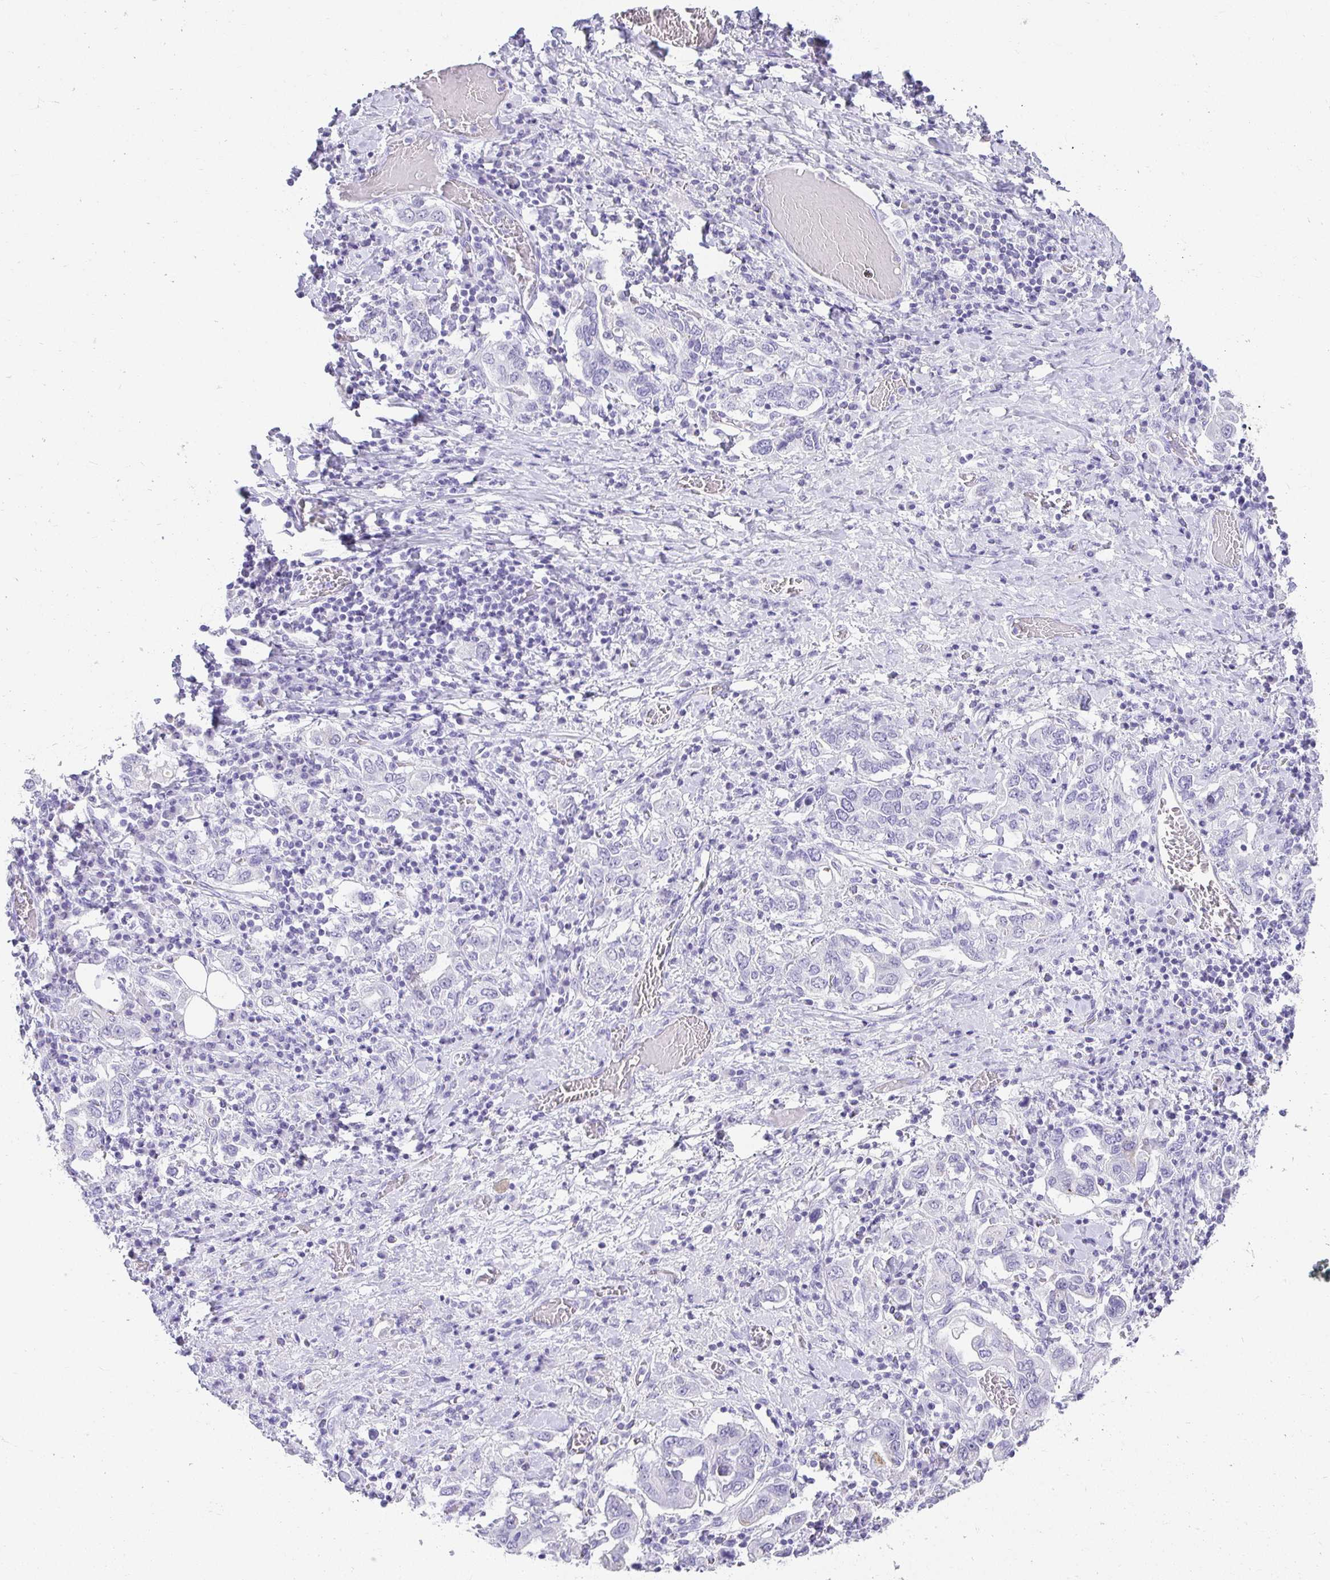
{"staining": {"intensity": "negative", "quantity": "none", "location": "none"}, "tissue": "stomach cancer", "cell_type": "Tumor cells", "image_type": "cancer", "snomed": [{"axis": "morphology", "description": "Adenocarcinoma, NOS"}, {"axis": "topography", "description": "Stomach, upper"}, {"axis": "topography", "description": "Stomach"}], "caption": "The histopathology image shows no staining of tumor cells in stomach adenocarcinoma. The staining was performed using DAB to visualize the protein expression in brown, while the nuclei were stained in blue with hematoxylin (Magnification: 20x).", "gene": "CHAT", "patient": {"sex": "male", "age": 62}}